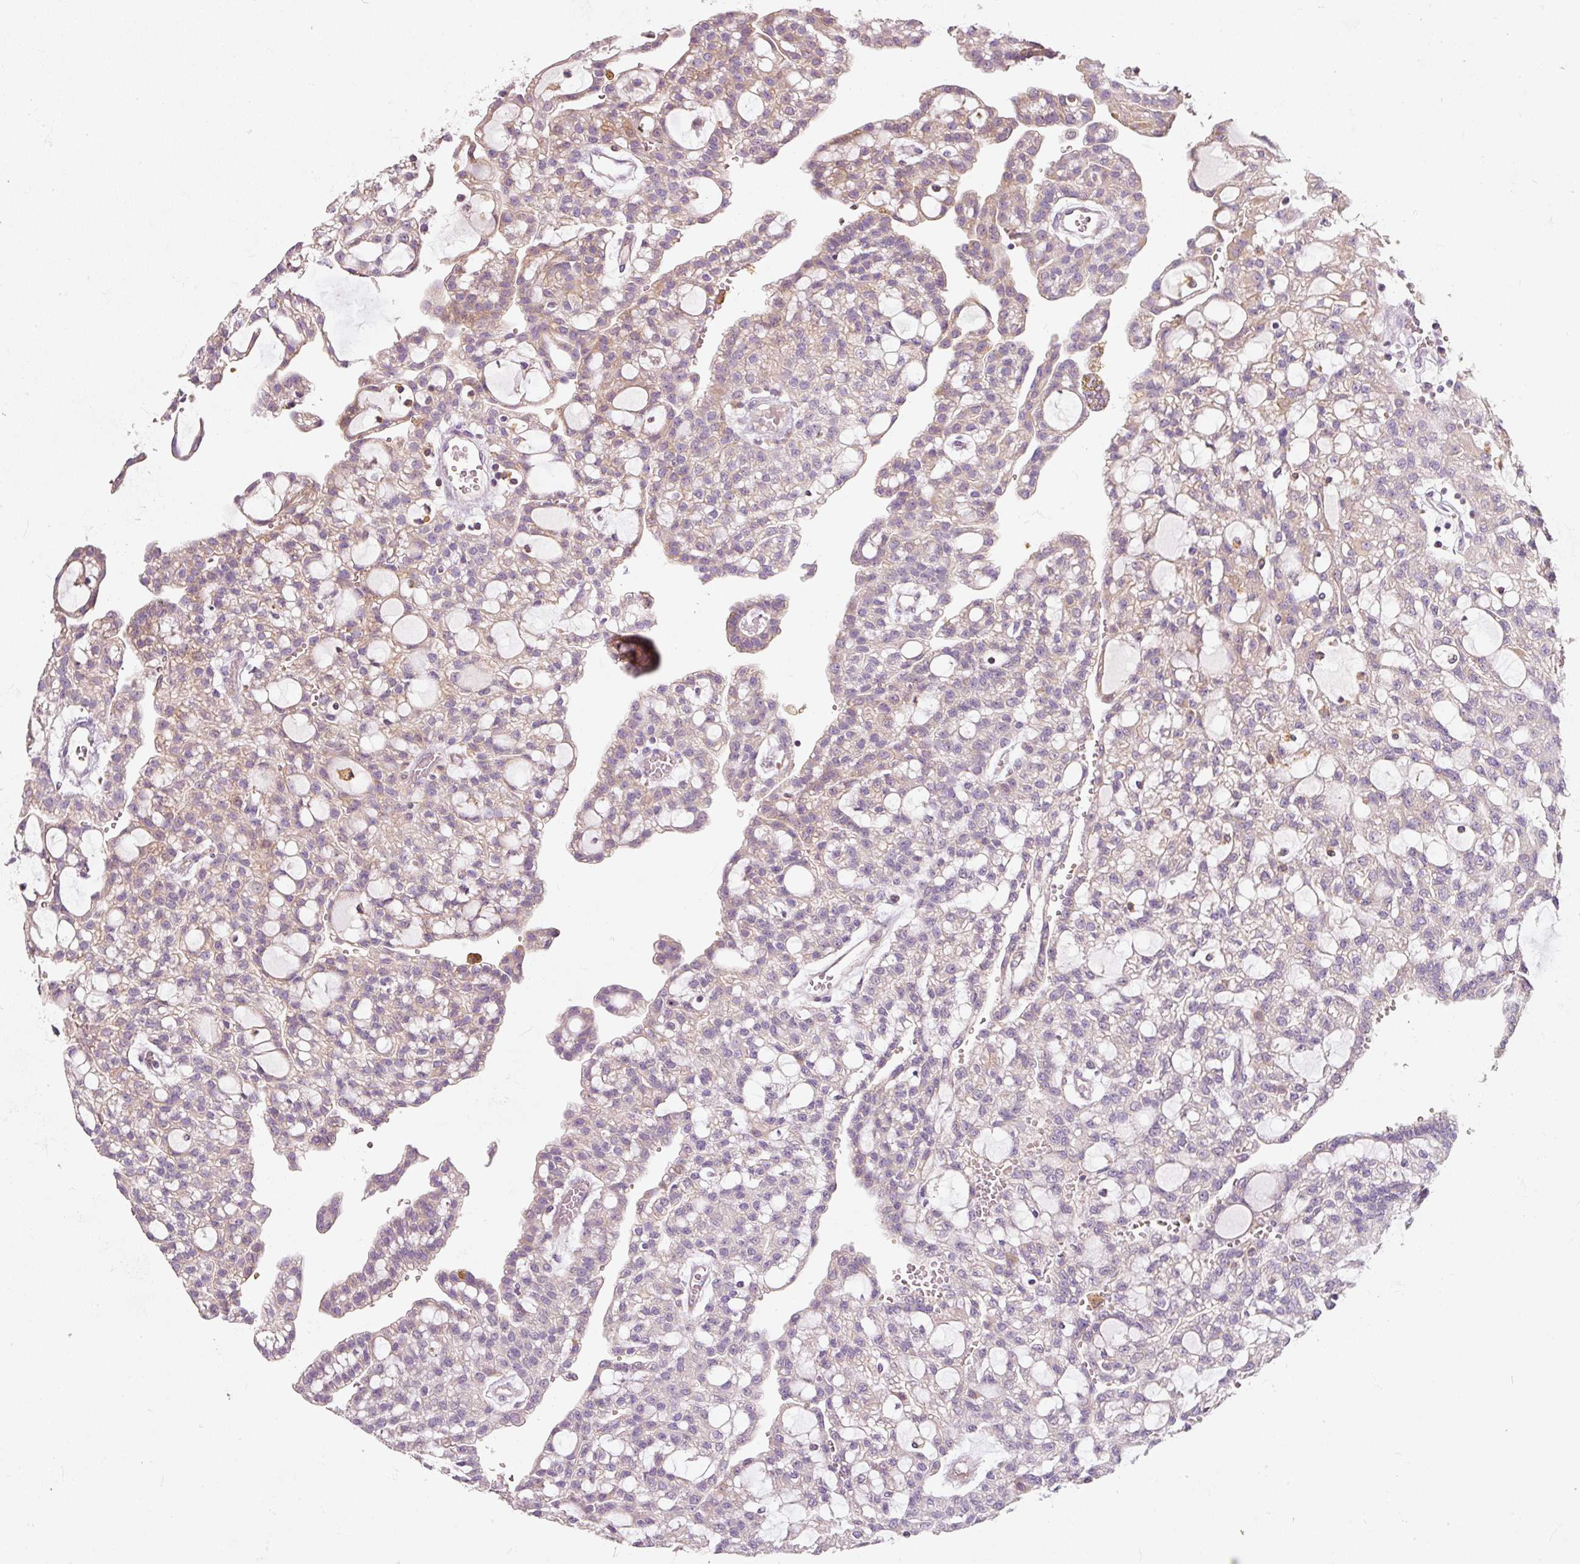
{"staining": {"intensity": "weak", "quantity": "<25%", "location": "cytoplasmic/membranous"}, "tissue": "renal cancer", "cell_type": "Tumor cells", "image_type": "cancer", "snomed": [{"axis": "morphology", "description": "Adenocarcinoma, NOS"}, {"axis": "topography", "description": "Kidney"}], "caption": "High magnification brightfield microscopy of adenocarcinoma (renal) stained with DAB (3,3'-diaminobenzidine) (brown) and counterstained with hematoxylin (blue): tumor cells show no significant expression. (Brightfield microscopy of DAB (3,3'-diaminobenzidine) immunohistochemistry at high magnification).", "gene": "IQGAP2", "patient": {"sex": "male", "age": 63}}